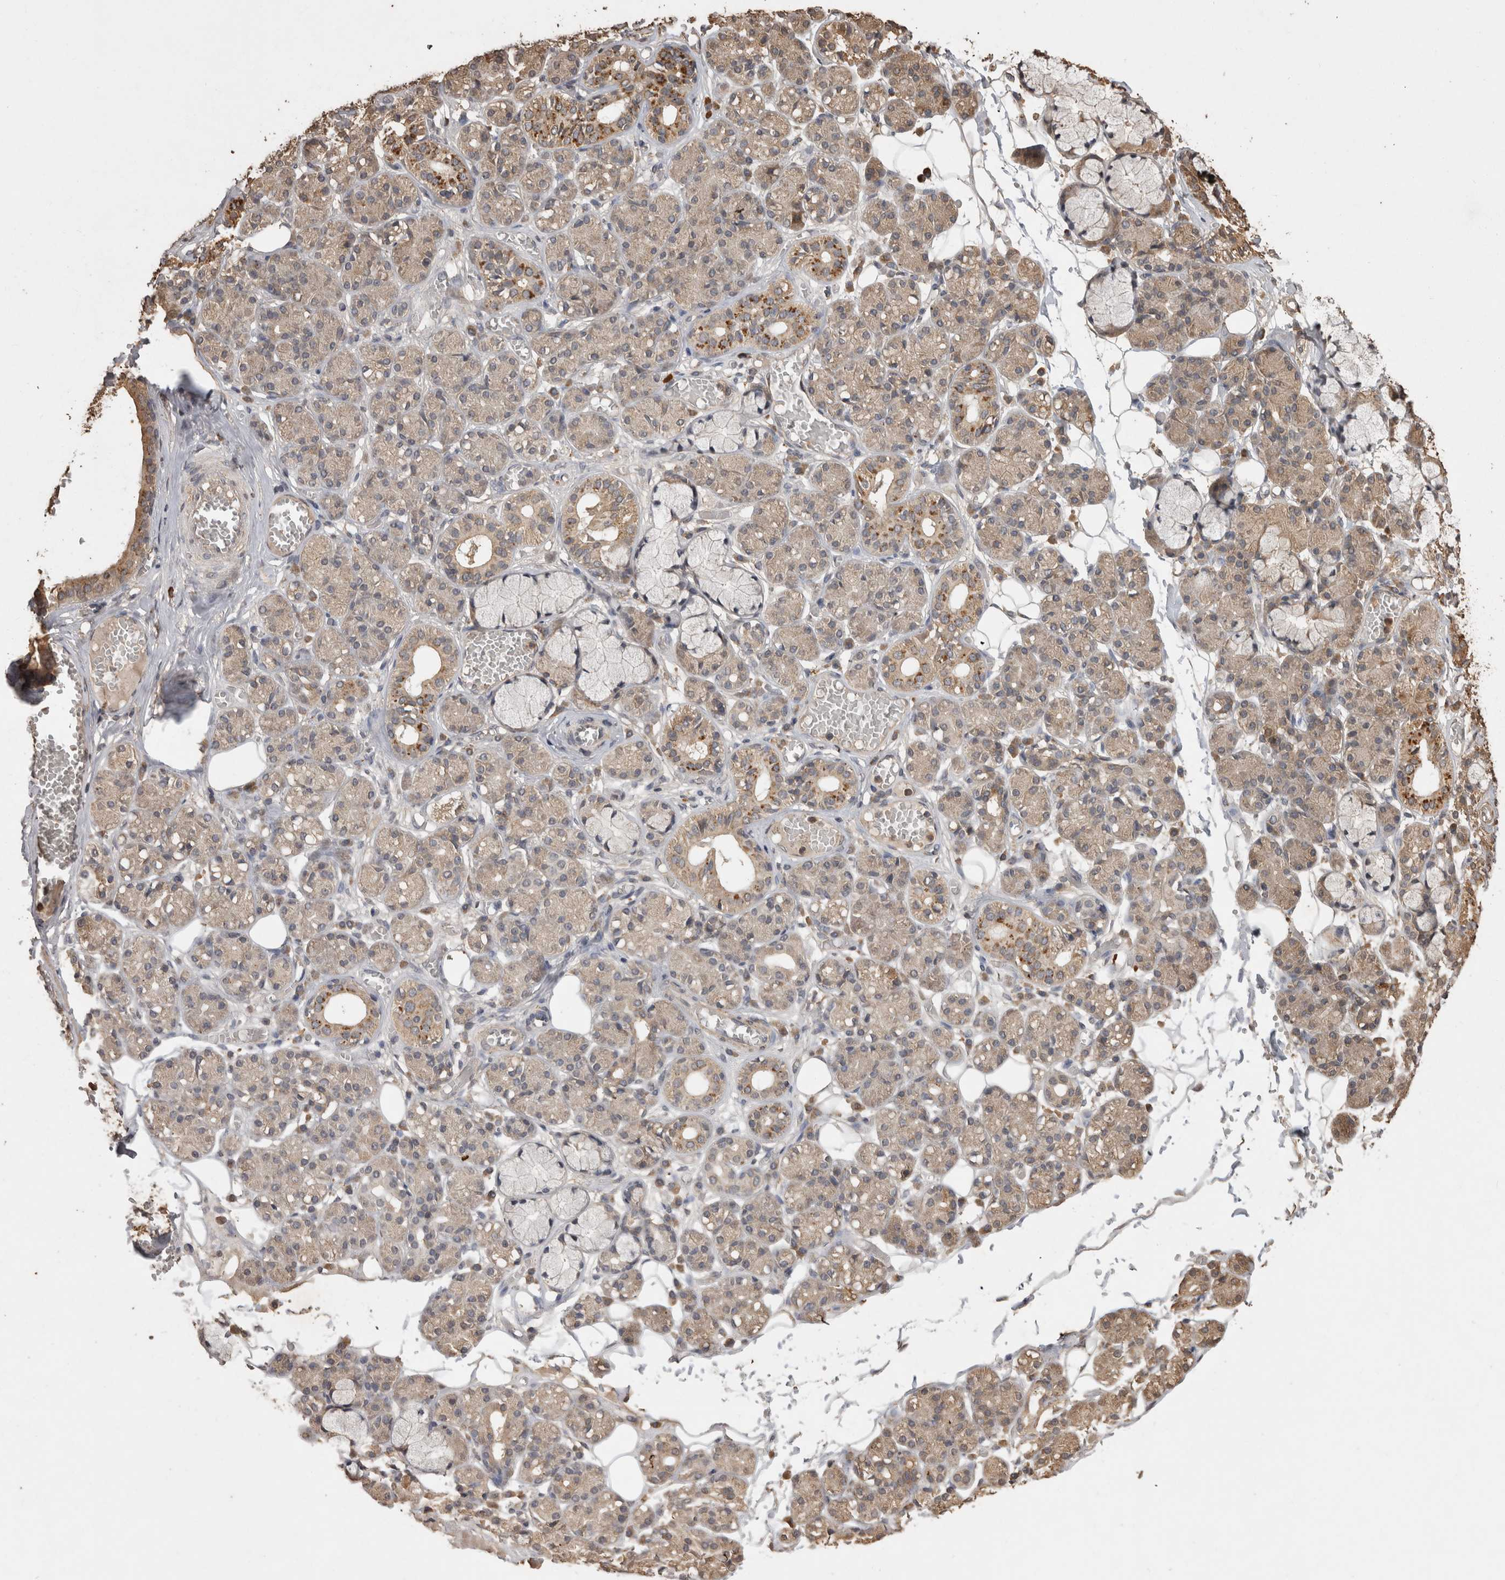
{"staining": {"intensity": "moderate", "quantity": "25%-75%", "location": "cytoplasmic/membranous"}, "tissue": "salivary gland", "cell_type": "Glandular cells", "image_type": "normal", "snomed": [{"axis": "morphology", "description": "Normal tissue, NOS"}, {"axis": "topography", "description": "Salivary gland"}], "caption": "A brown stain labels moderate cytoplasmic/membranous positivity of a protein in glandular cells of benign salivary gland. Nuclei are stained in blue.", "gene": "SOCS5", "patient": {"sex": "male", "age": 63}}